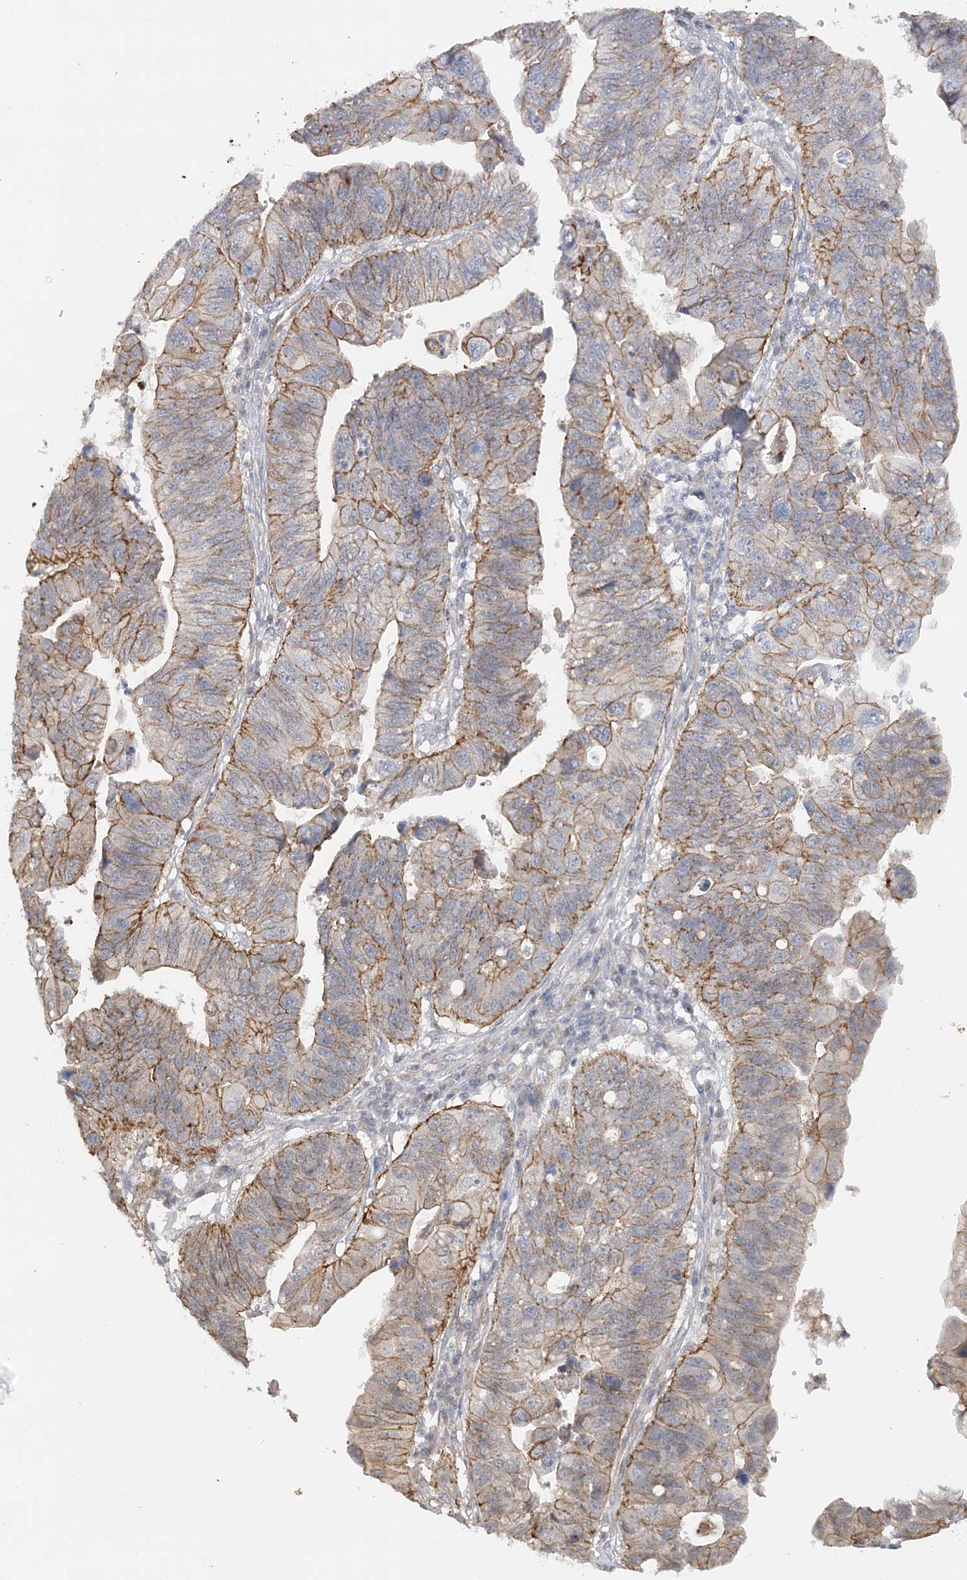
{"staining": {"intensity": "moderate", "quantity": "25%-75%", "location": "cytoplasmic/membranous"}, "tissue": "stomach cancer", "cell_type": "Tumor cells", "image_type": "cancer", "snomed": [{"axis": "morphology", "description": "Adenocarcinoma, NOS"}, {"axis": "topography", "description": "Stomach"}], "caption": "Protein staining shows moderate cytoplasmic/membranous staining in approximately 25%-75% of tumor cells in stomach cancer.", "gene": "MAT2B", "patient": {"sex": "male", "age": 59}}